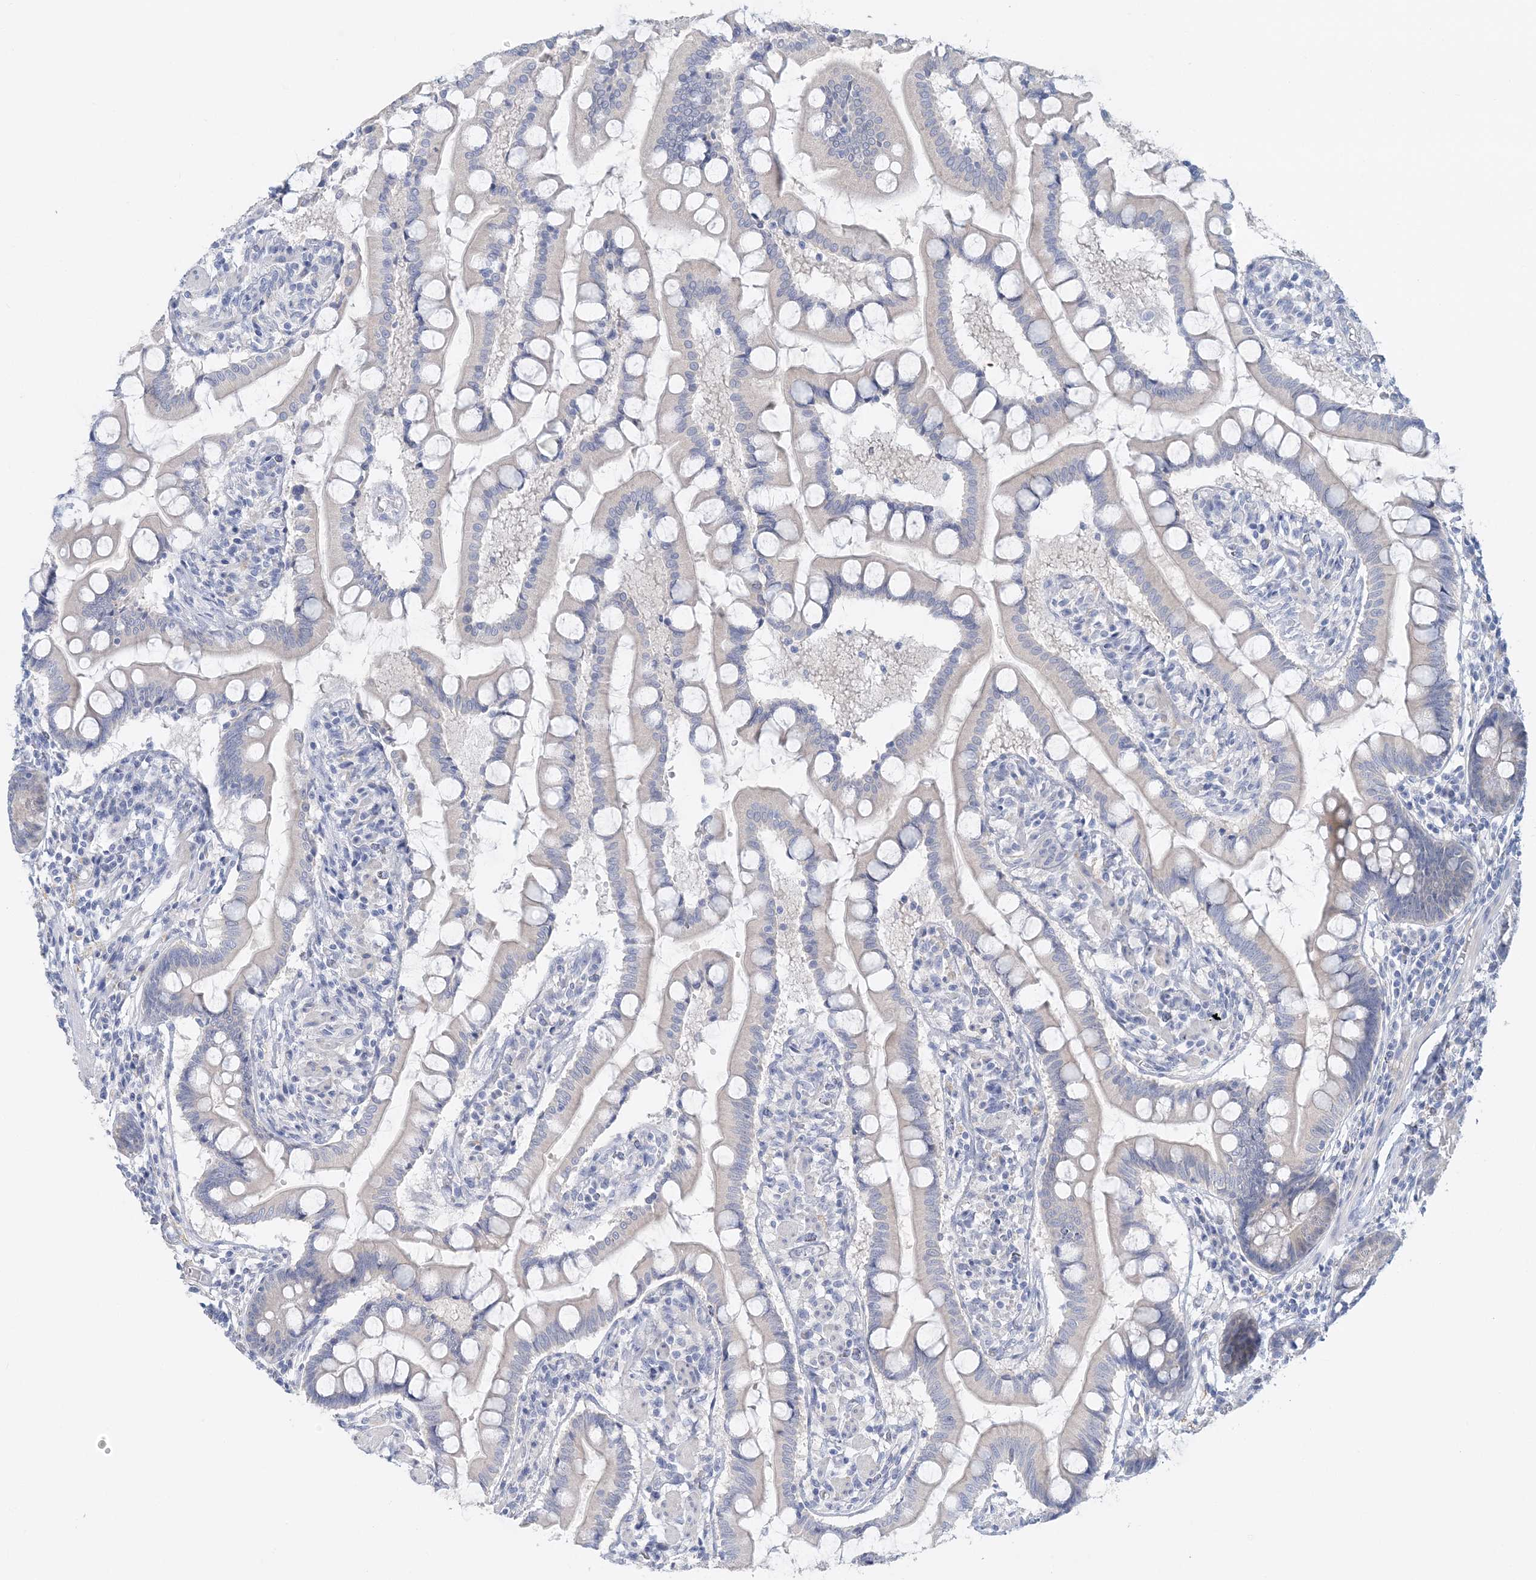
{"staining": {"intensity": "negative", "quantity": "none", "location": "none"}, "tissue": "small intestine", "cell_type": "Glandular cells", "image_type": "normal", "snomed": [{"axis": "morphology", "description": "Normal tissue, NOS"}, {"axis": "topography", "description": "Small intestine"}], "caption": "High magnification brightfield microscopy of unremarkable small intestine stained with DAB (brown) and counterstained with hematoxylin (blue): glandular cells show no significant expression. (DAB (3,3'-diaminobenzidine) IHC, high magnification).", "gene": "ENSG00000288637", "patient": {"sex": "male", "age": 41}}